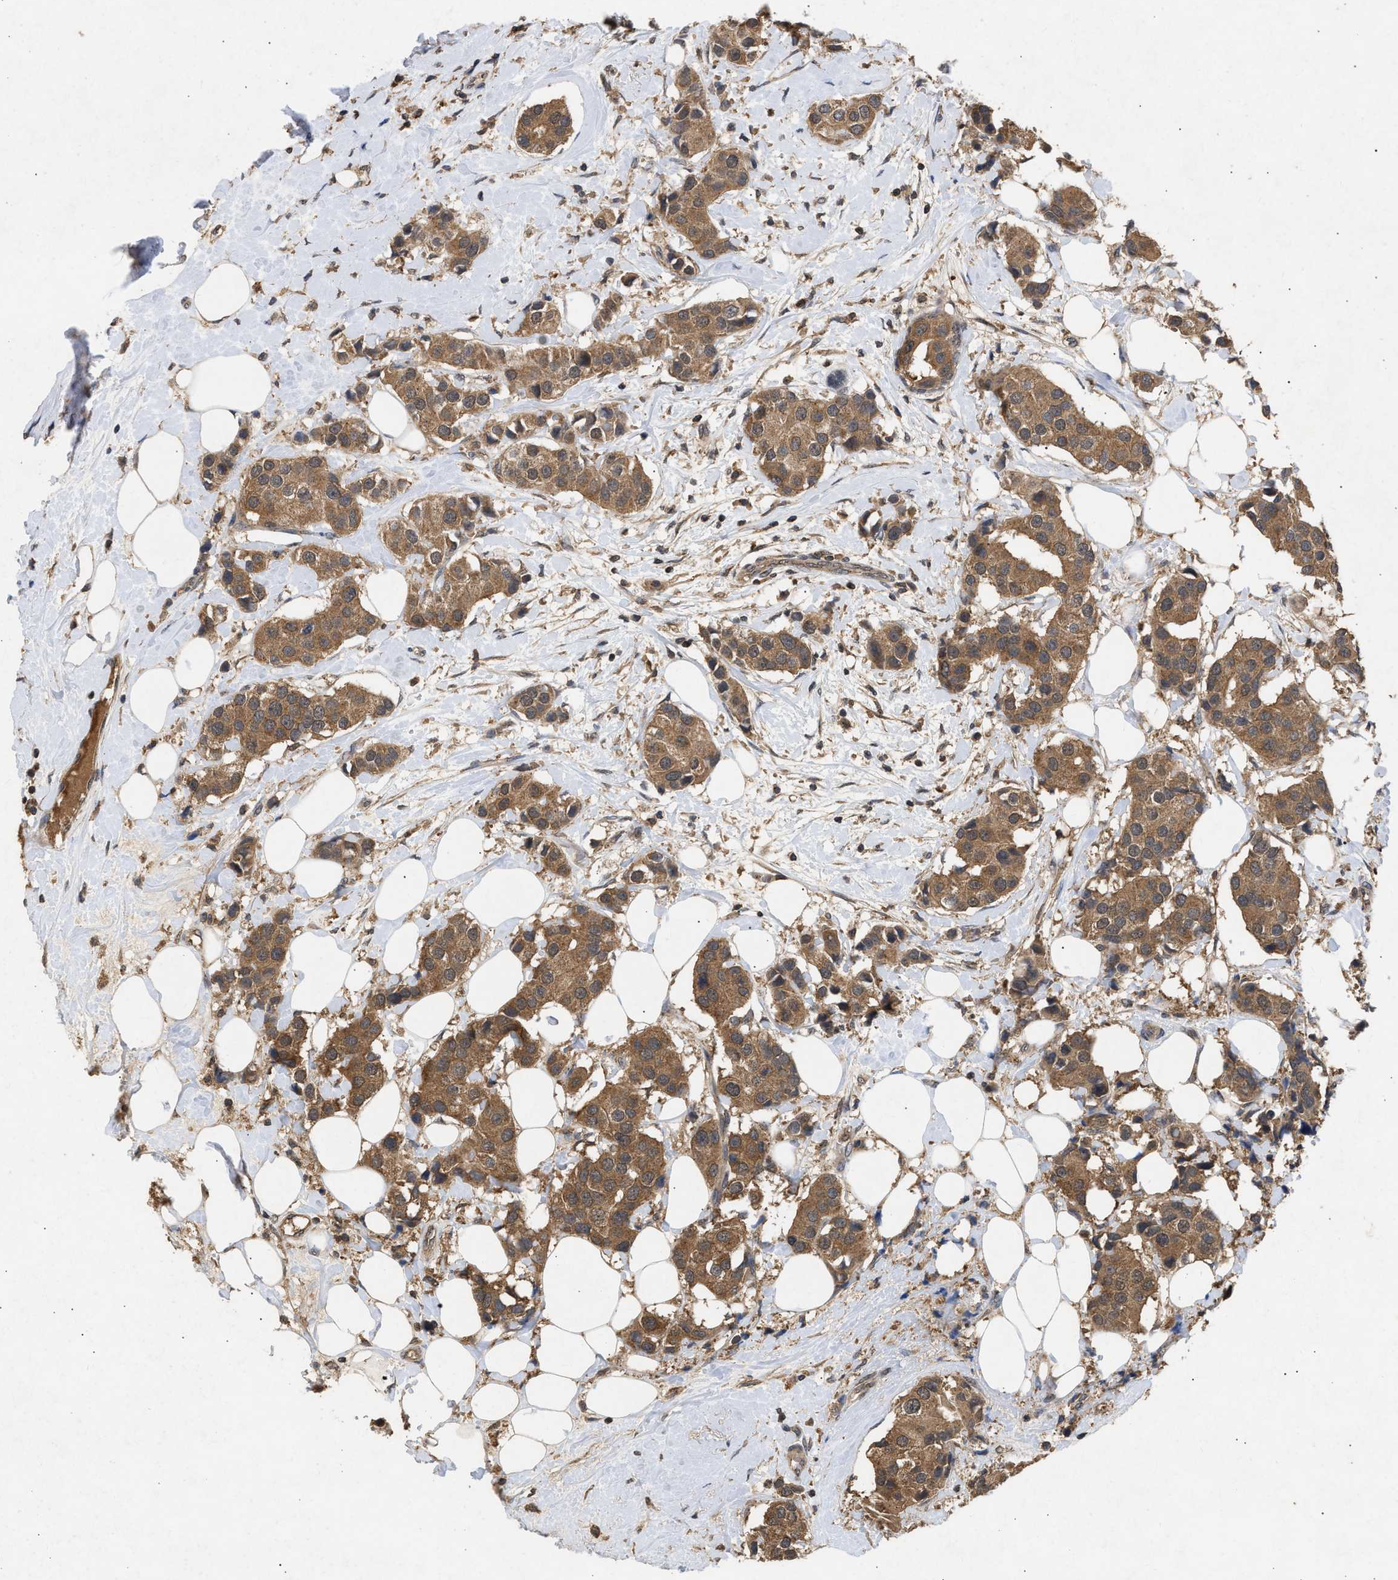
{"staining": {"intensity": "moderate", "quantity": ">75%", "location": "cytoplasmic/membranous"}, "tissue": "breast cancer", "cell_type": "Tumor cells", "image_type": "cancer", "snomed": [{"axis": "morphology", "description": "Normal tissue, NOS"}, {"axis": "morphology", "description": "Duct carcinoma"}, {"axis": "topography", "description": "Breast"}], "caption": "About >75% of tumor cells in human intraductal carcinoma (breast) display moderate cytoplasmic/membranous protein expression as visualized by brown immunohistochemical staining.", "gene": "FITM1", "patient": {"sex": "female", "age": 39}}